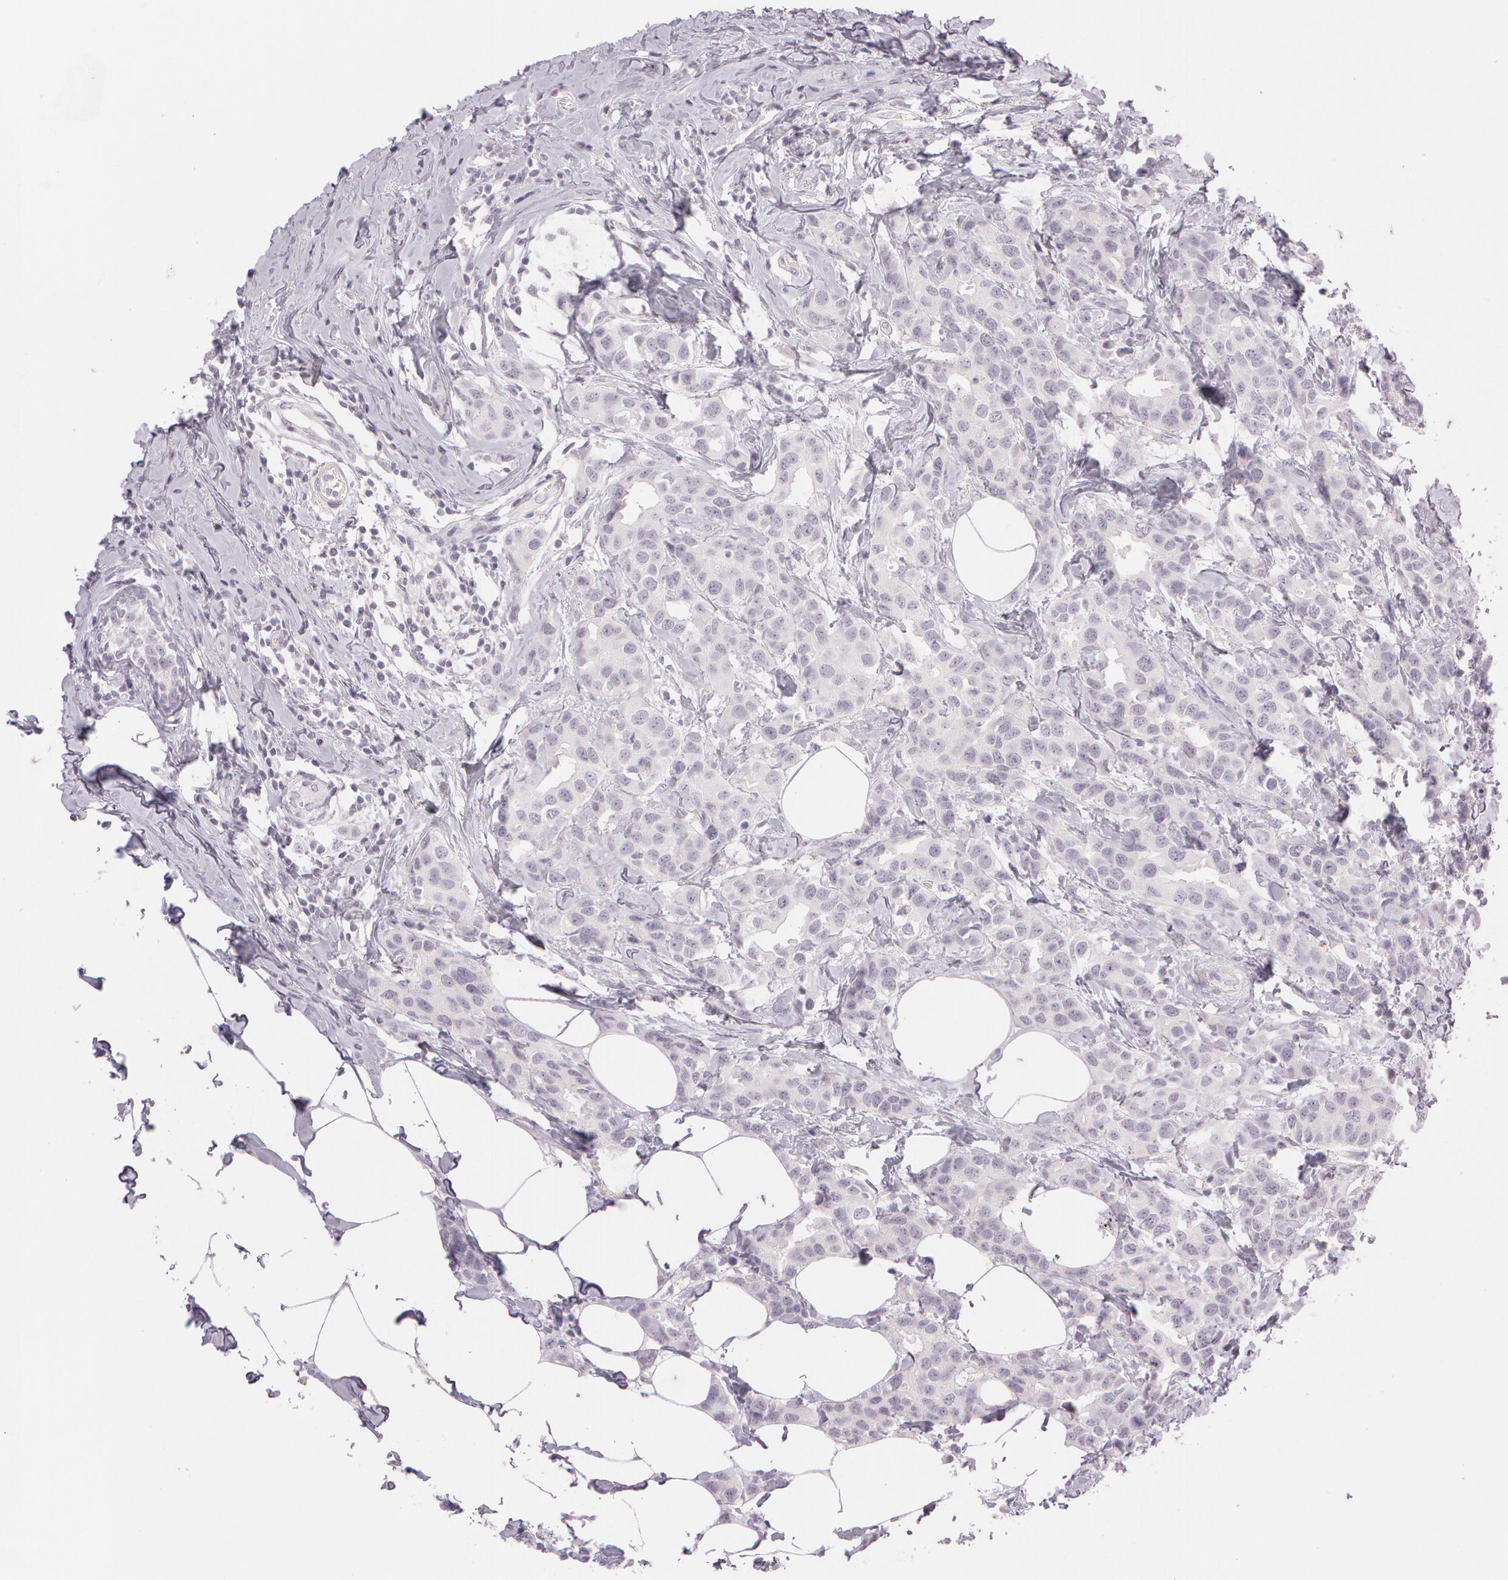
{"staining": {"intensity": "negative", "quantity": "none", "location": "none"}, "tissue": "breast cancer", "cell_type": "Tumor cells", "image_type": "cancer", "snomed": [{"axis": "morphology", "description": "Normal tissue, NOS"}, {"axis": "morphology", "description": "Duct carcinoma"}, {"axis": "topography", "description": "Breast"}], "caption": "Immunohistochemistry image of infiltrating ductal carcinoma (breast) stained for a protein (brown), which shows no expression in tumor cells. (DAB (3,3'-diaminobenzidine) immunohistochemistry (IHC) visualized using brightfield microscopy, high magnification).", "gene": "OTC", "patient": {"sex": "female", "age": 50}}